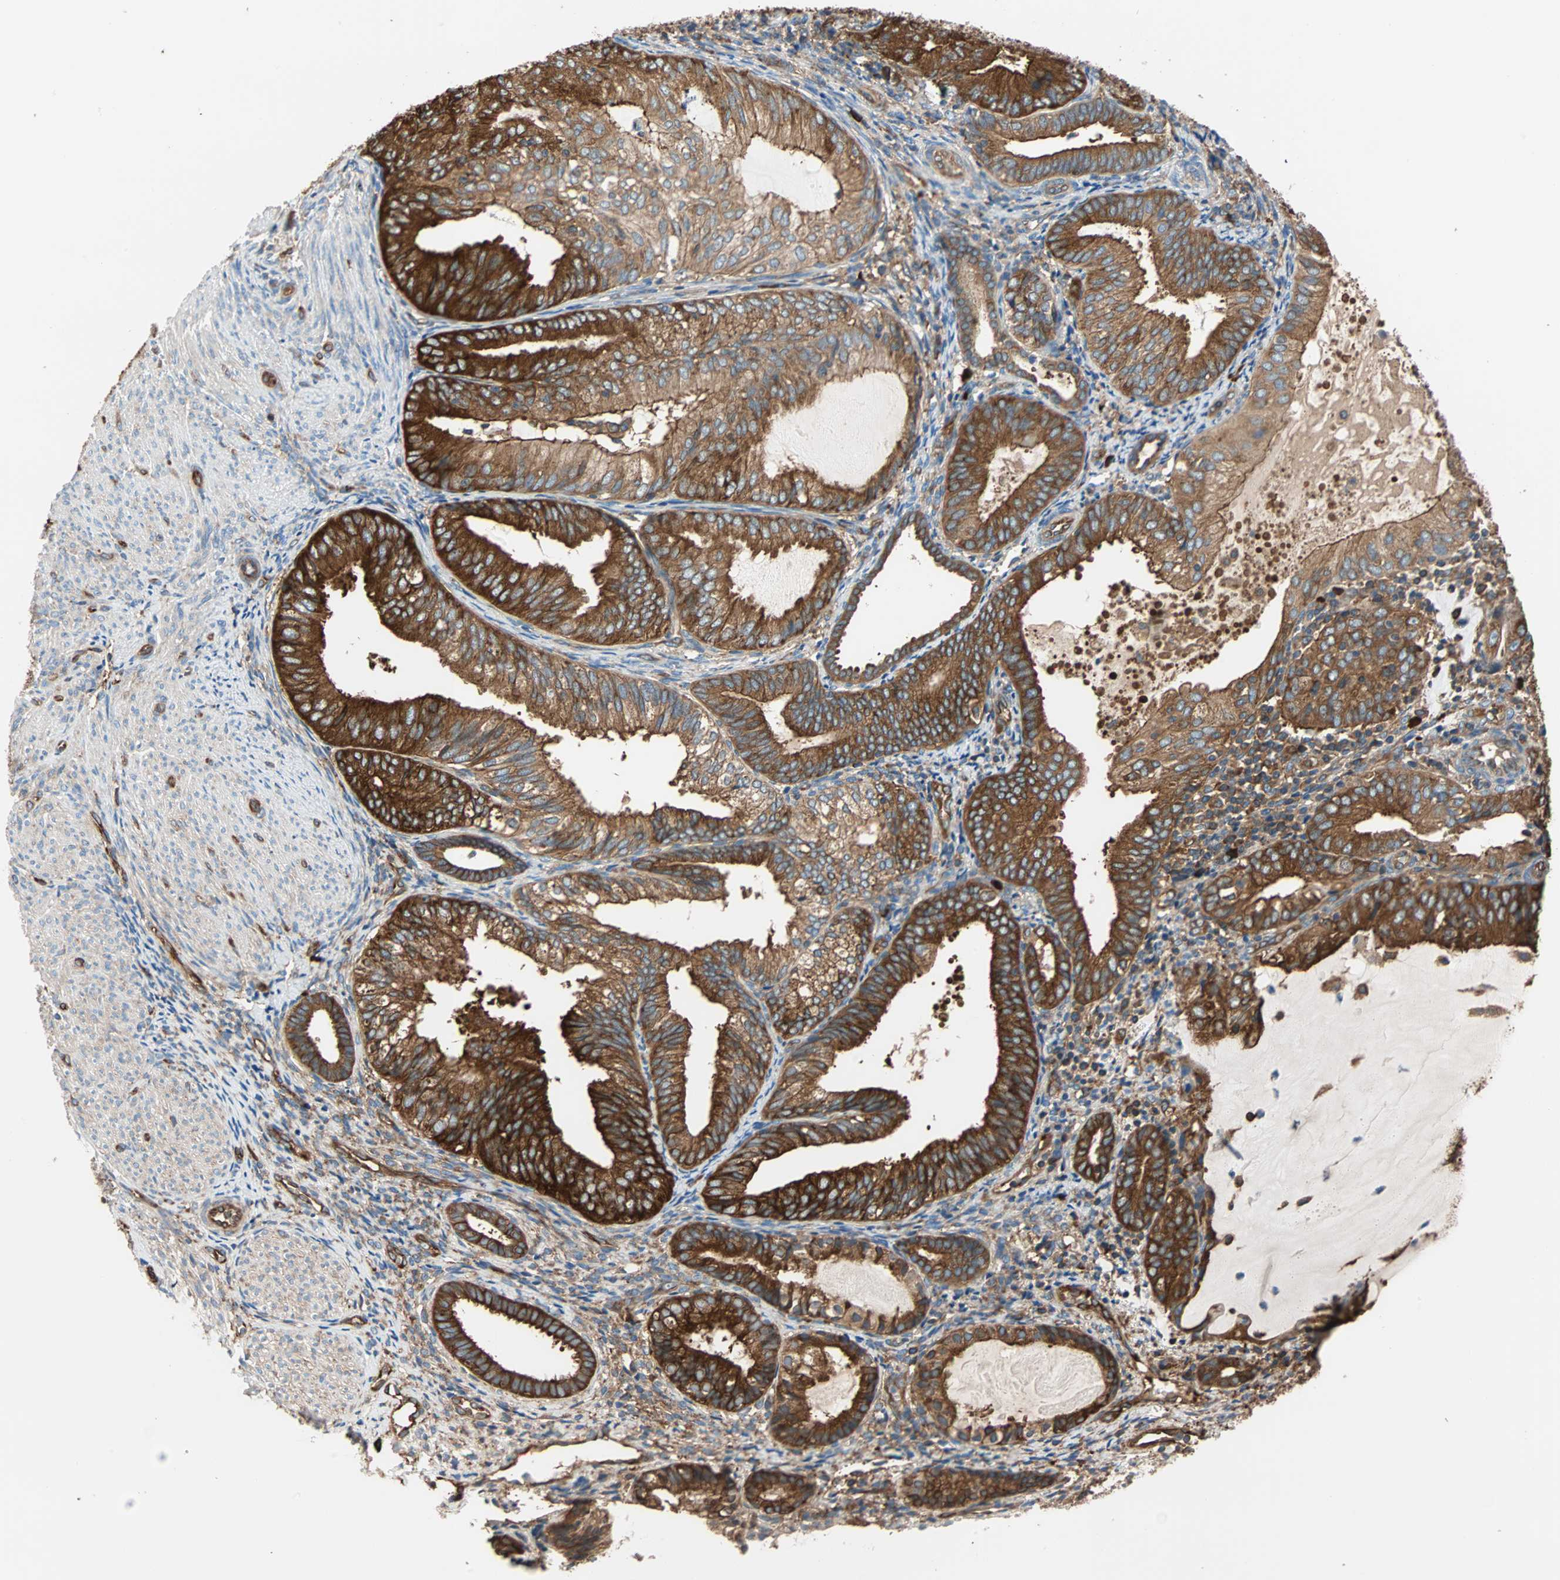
{"staining": {"intensity": "strong", "quantity": ">75%", "location": "cytoplasmic/membranous"}, "tissue": "endometrial cancer", "cell_type": "Tumor cells", "image_type": "cancer", "snomed": [{"axis": "morphology", "description": "Adenocarcinoma, NOS"}, {"axis": "topography", "description": "Endometrium"}], "caption": "Protein expression analysis of endometrial cancer shows strong cytoplasmic/membranous staining in about >75% of tumor cells. (IHC, brightfield microscopy, high magnification).", "gene": "EEF2", "patient": {"sex": "female", "age": 81}}